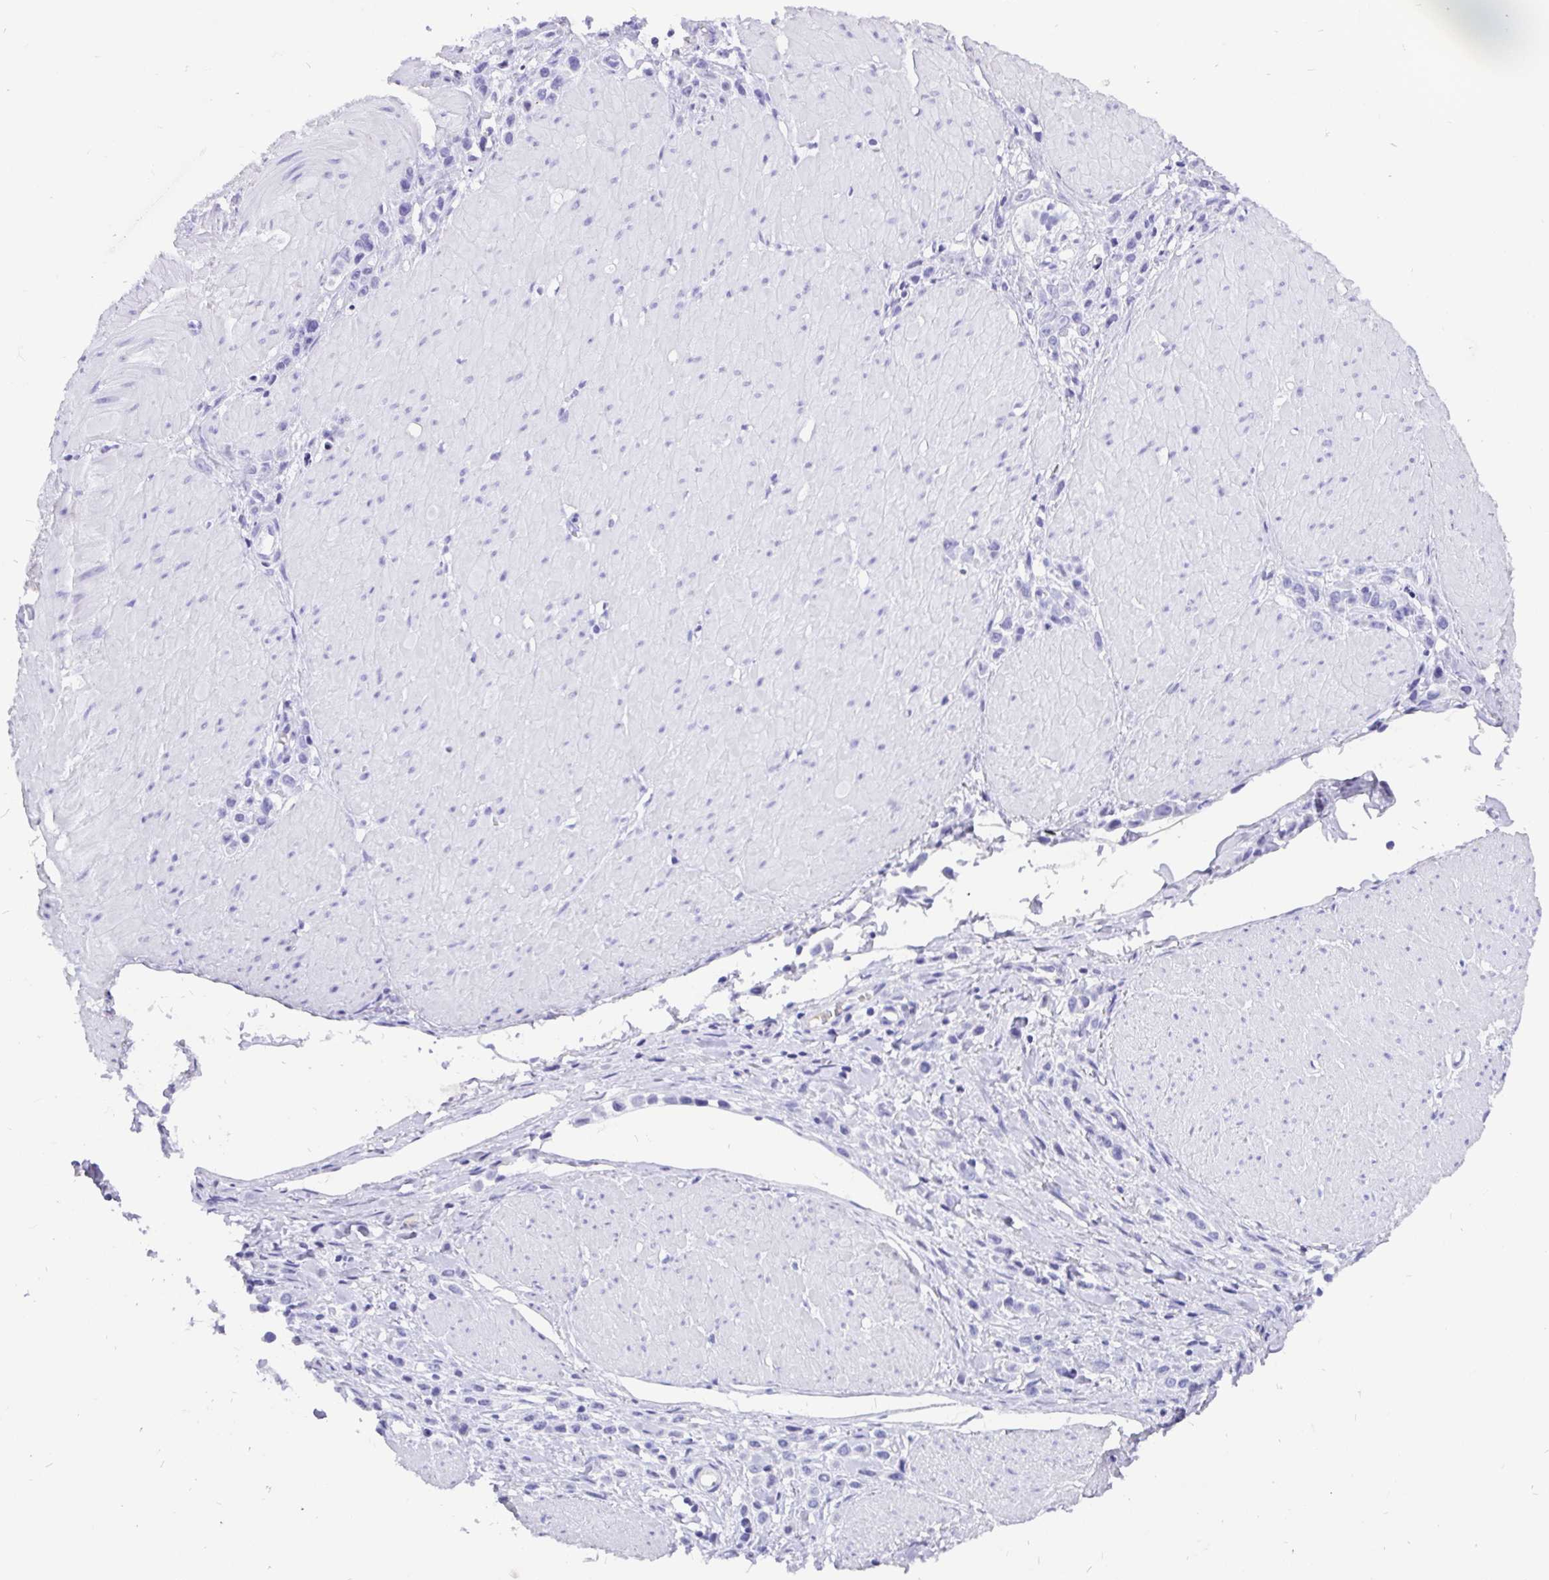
{"staining": {"intensity": "negative", "quantity": "none", "location": "none"}, "tissue": "stomach cancer", "cell_type": "Tumor cells", "image_type": "cancer", "snomed": [{"axis": "morphology", "description": "Adenocarcinoma, NOS"}, {"axis": "topography", "description": "Stomach"}], "caption": "This is a micrograph of immunohistochemistry (IHC) staining of stomach adenocarcinoma, which shows no staining in tumor cells. (DAB immunohistochemistry, high magnification).", "gene": "KRT13", "patient": {"sex": "male", "age": 47}}